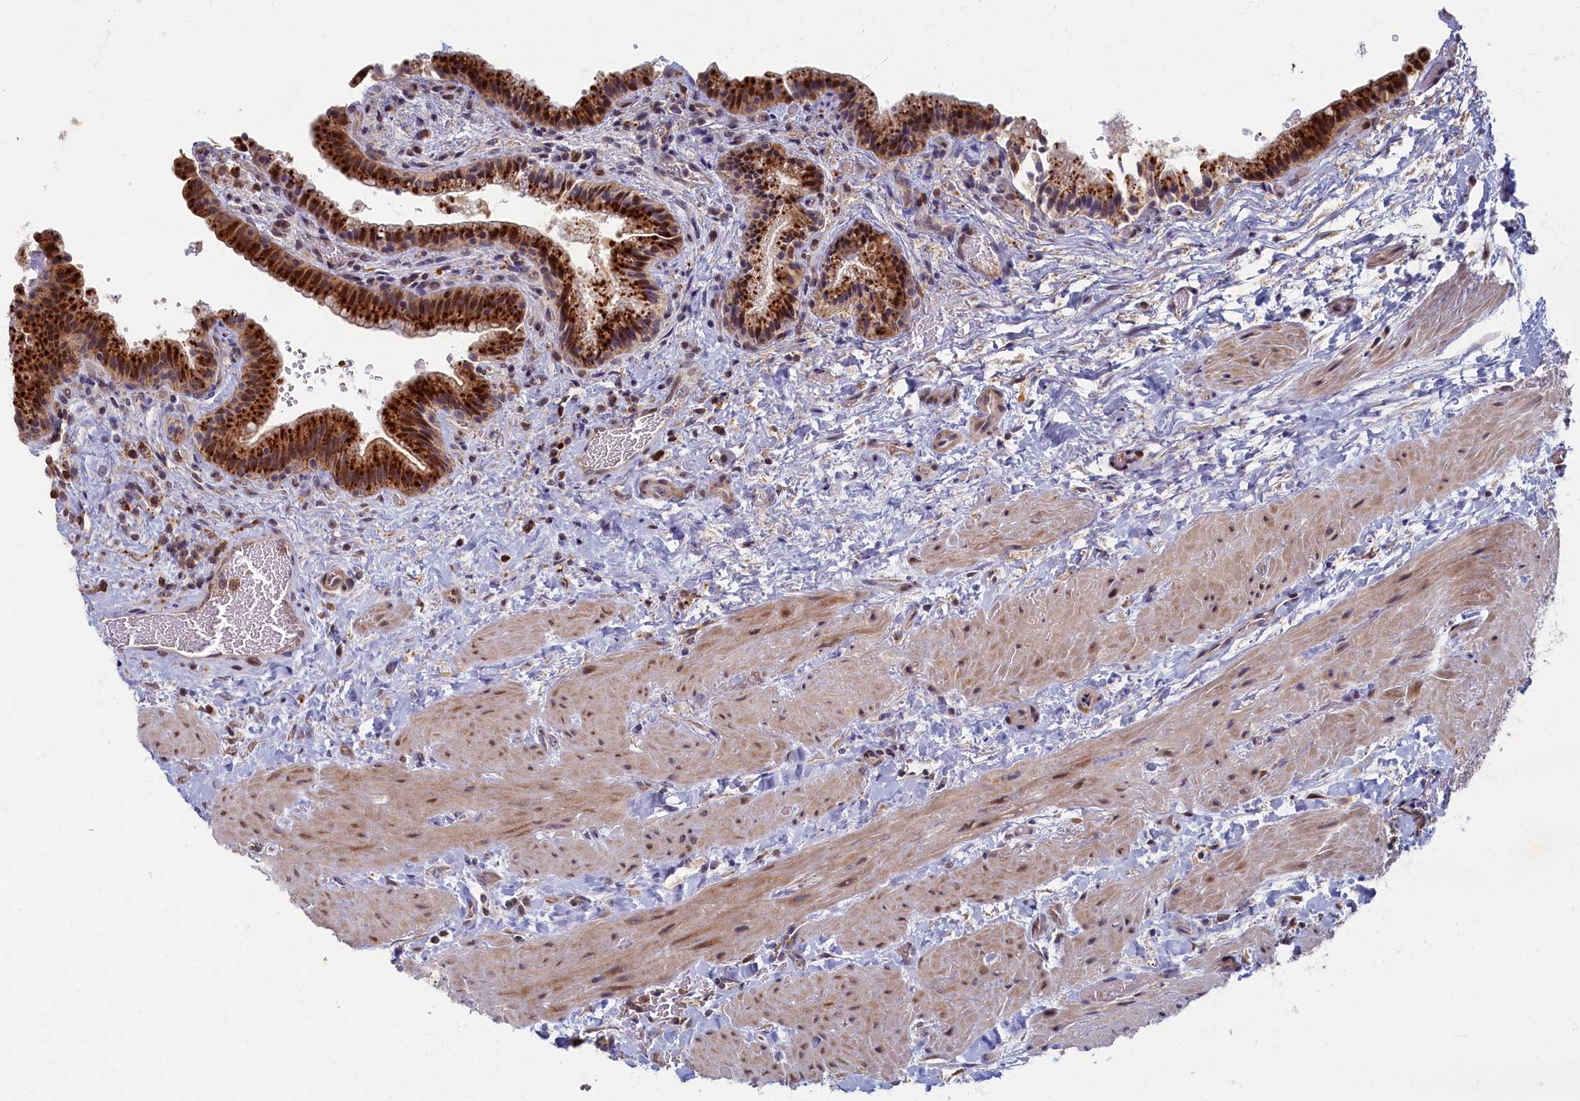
{"staining": {"intensity": "strong", "quantity": "25%-75%", "location": "cytoplasmic/membranous,nuclear"}, "tissue": "gallbladder", "cell_type": "Glandular cells", "image_type": "normal", "snomed": [{"axis": "morphology", "description": "Normal tissue, NOS"}, {"axis": "topography", "description": "Gallbladder"}], "caption": "DAB immunohistochemical staining of normal gallbladder shows strong cytoplasmic/membranous,nuclear protein staining in about 25%-75% of glandular cells. The staining was performed using DAB (3,3'-diaminobenzidine), with brown indicating positive protein expression. Nuclei are stained blue with hematoxylin.", "gene": "HUNK", "patient": {"sex": "male", "age": 24}}